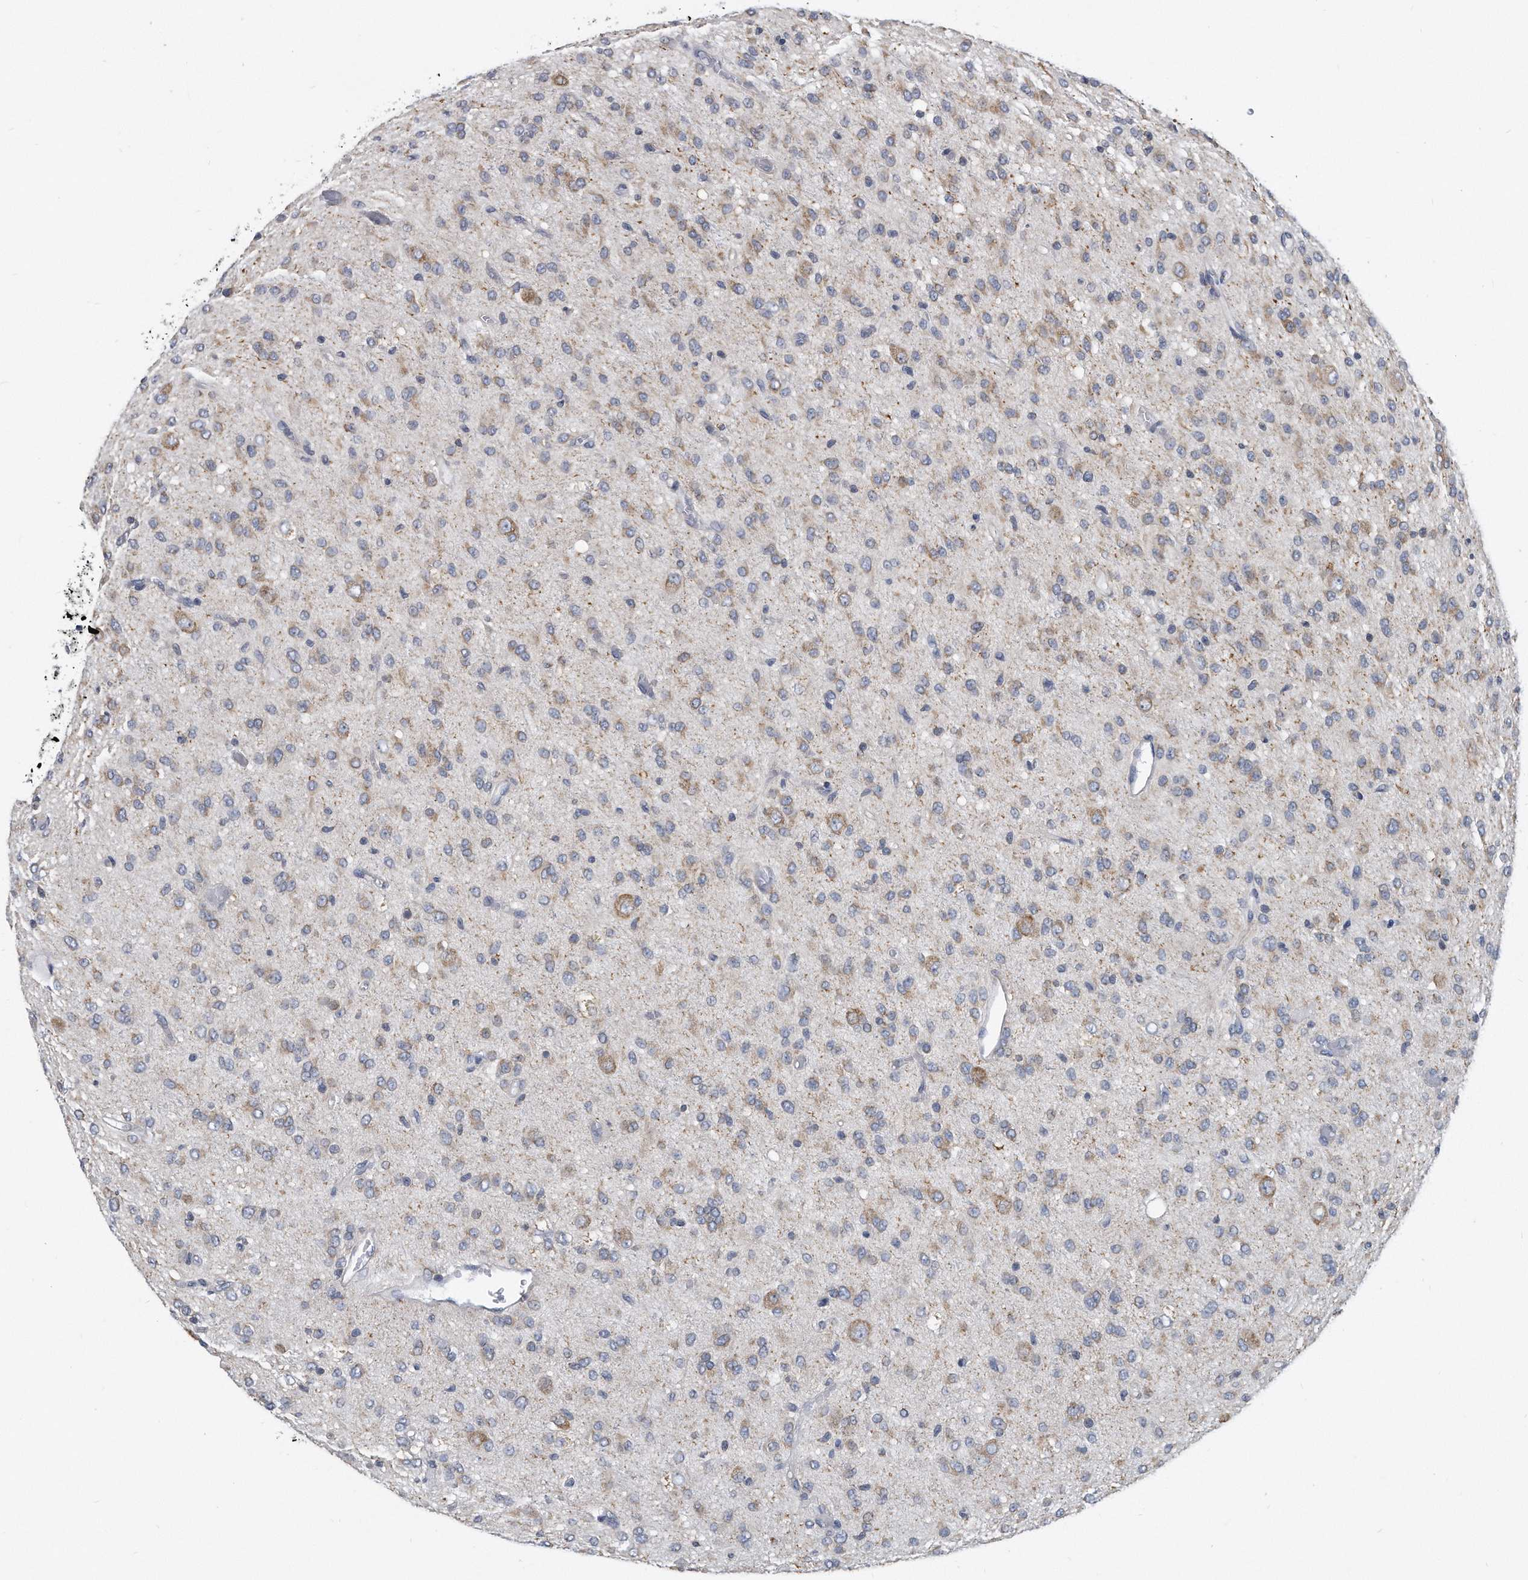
{"staining": {"intensity": "weak", "quantity": "25%-75%", "location": "cytoplasmic/membranous"}, "tissue": "glioma", "cell_type": "Tumor cells", "image_type": "cancer", "snomed": [{"axis": "morphology", "description": "Glioma, malignant, High grade"}, {"axis": "topography", "description": "Brain"}], "caption": "Immunohistochemistry photomicrograph of neoplastic tissue: human glioma stained using IHC exhibits low levels of weak protein expression localized specifically in the cytoplasmic/membranous of tumor cells, appearing as a cytoplasmic/membranous brown color.", "gene": "CCDC47", "patient": {"sex": "female", "age": 59}}